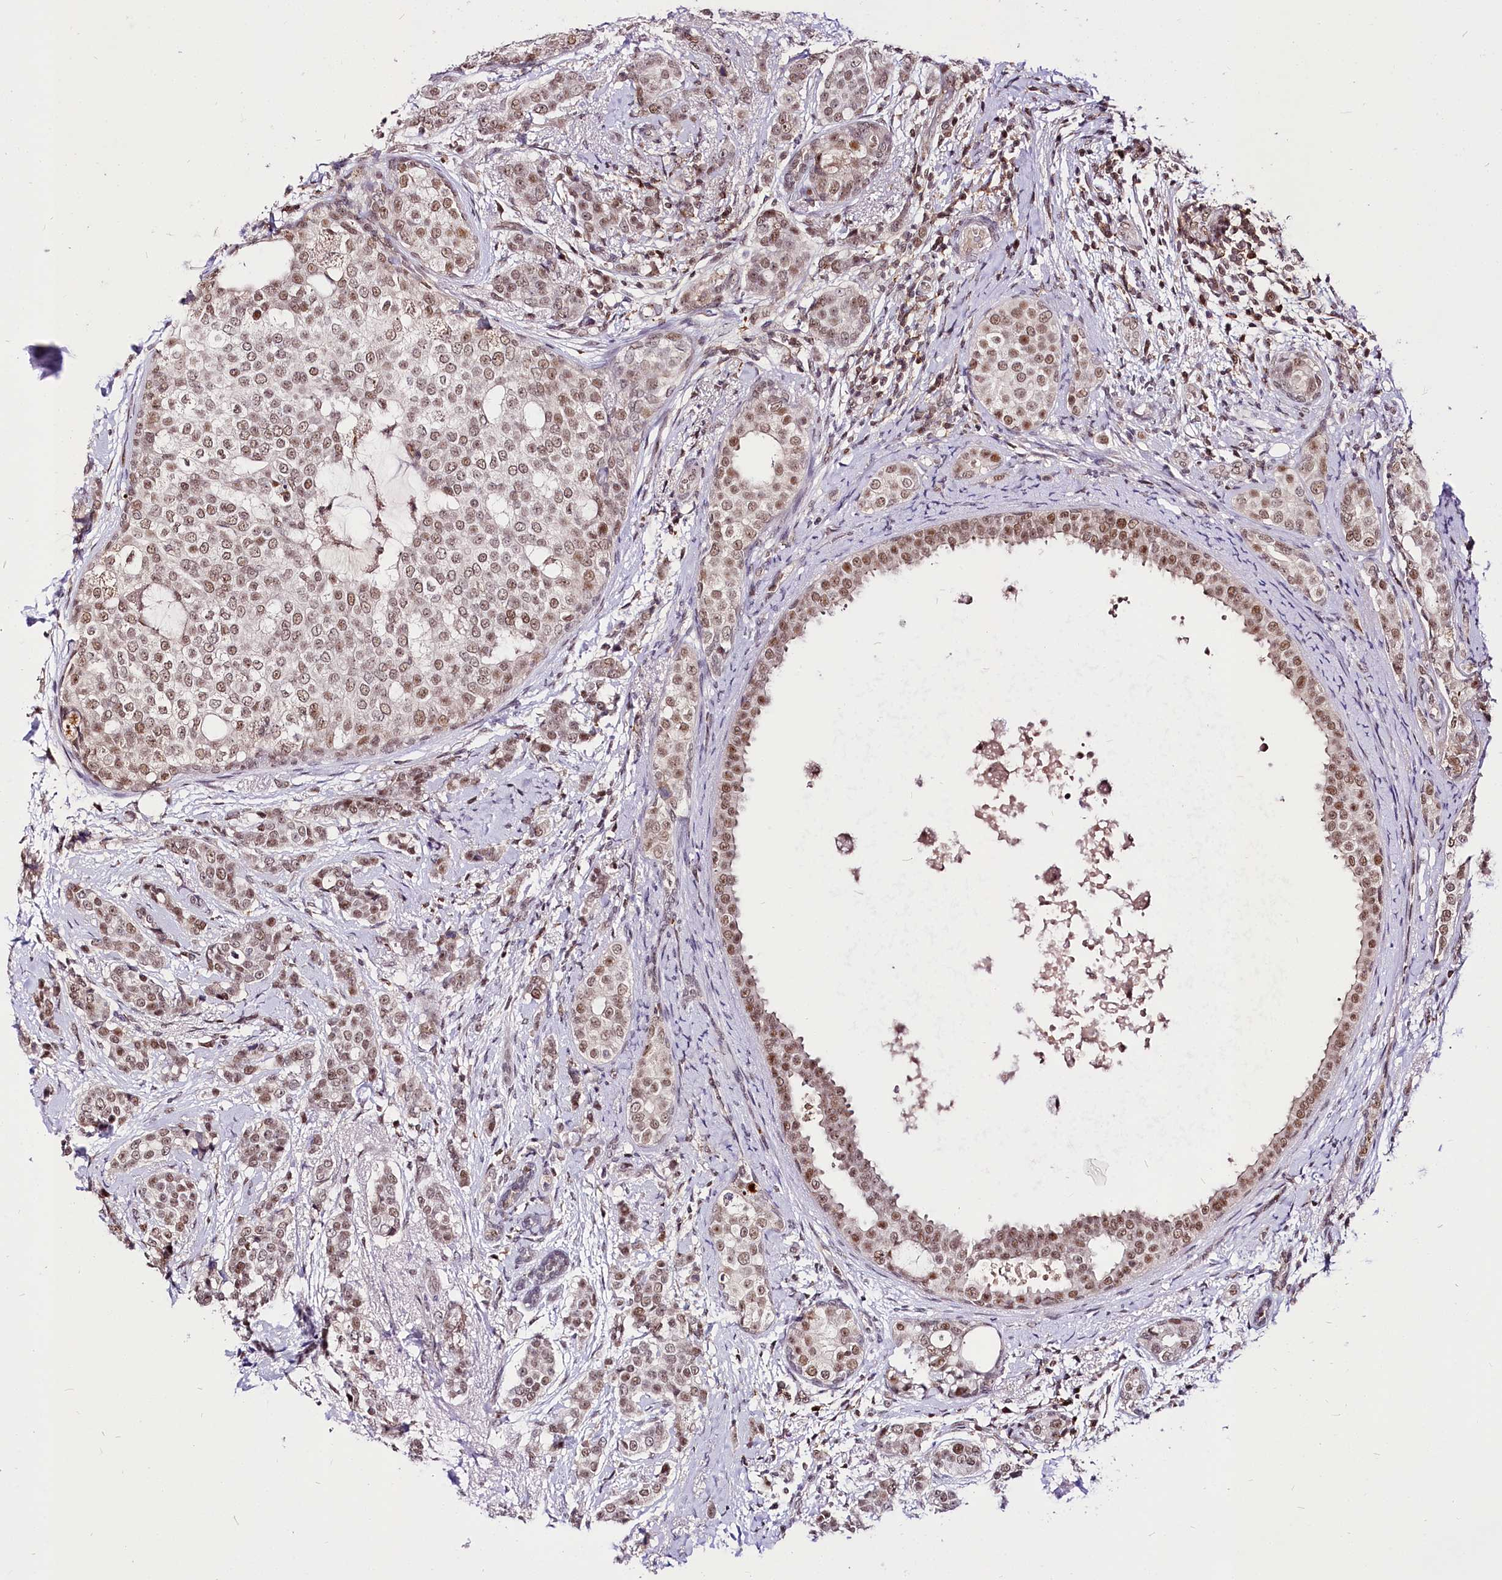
{"staining": {"intensity": "moderate", "quantity": ">75%", "location": "nuclear"}, "tissue": "breast cancer", "cell_type": "Tumor cells", "image_type": "cancer", "snomed": [{"axis": "morphology", "description": "Lobular carcinoma"}, {"axis": "topography", "description": "Breast"}], "caption": "This is a photomicrograph of IHC staining of lobular carcinoma (breast), which shows moderate expression in the nuclear of tumor cells.", "gene": "POLA2", "patient": {"sex": "female", "age": 51}}